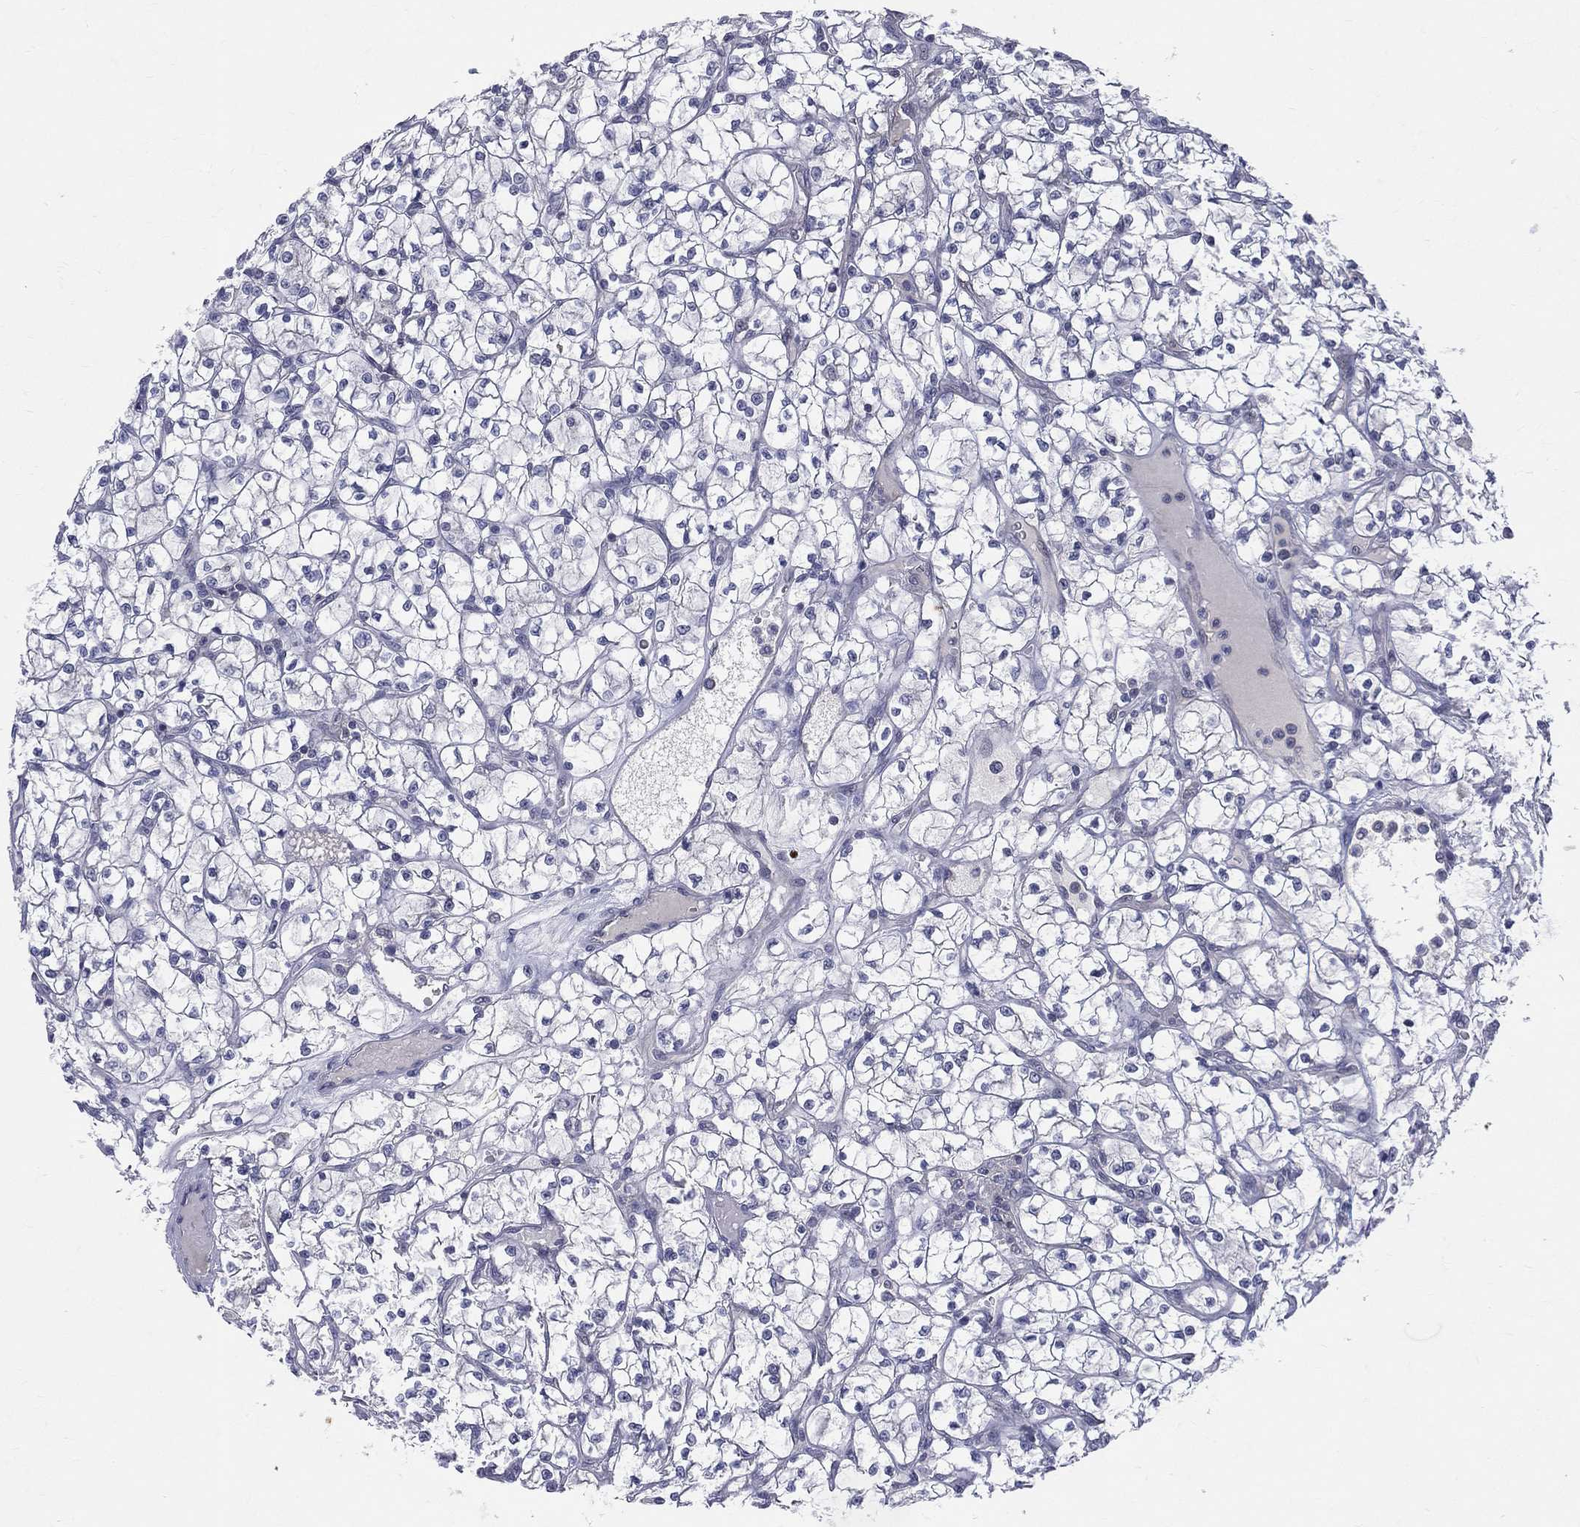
{"staining": {"intensity": "negative", "quantity": "none", "location": "none"}, "tissue": "renal cancer", "cell_type": "Tumor cells", "image_type": "cancer", "snomed": [{"axis": "morphology", "description": "Adenocarcinoma, NOS"}, {"axis": "topography", "description": "Kidney"}], "caption": "A high-resolution histopathology image shows IHC staining of renal adenocarcinoma, which exhibits no significant expression in tumor cells.", "gene": "DLG4", "patient": {"sex": "female", "age": 64}}